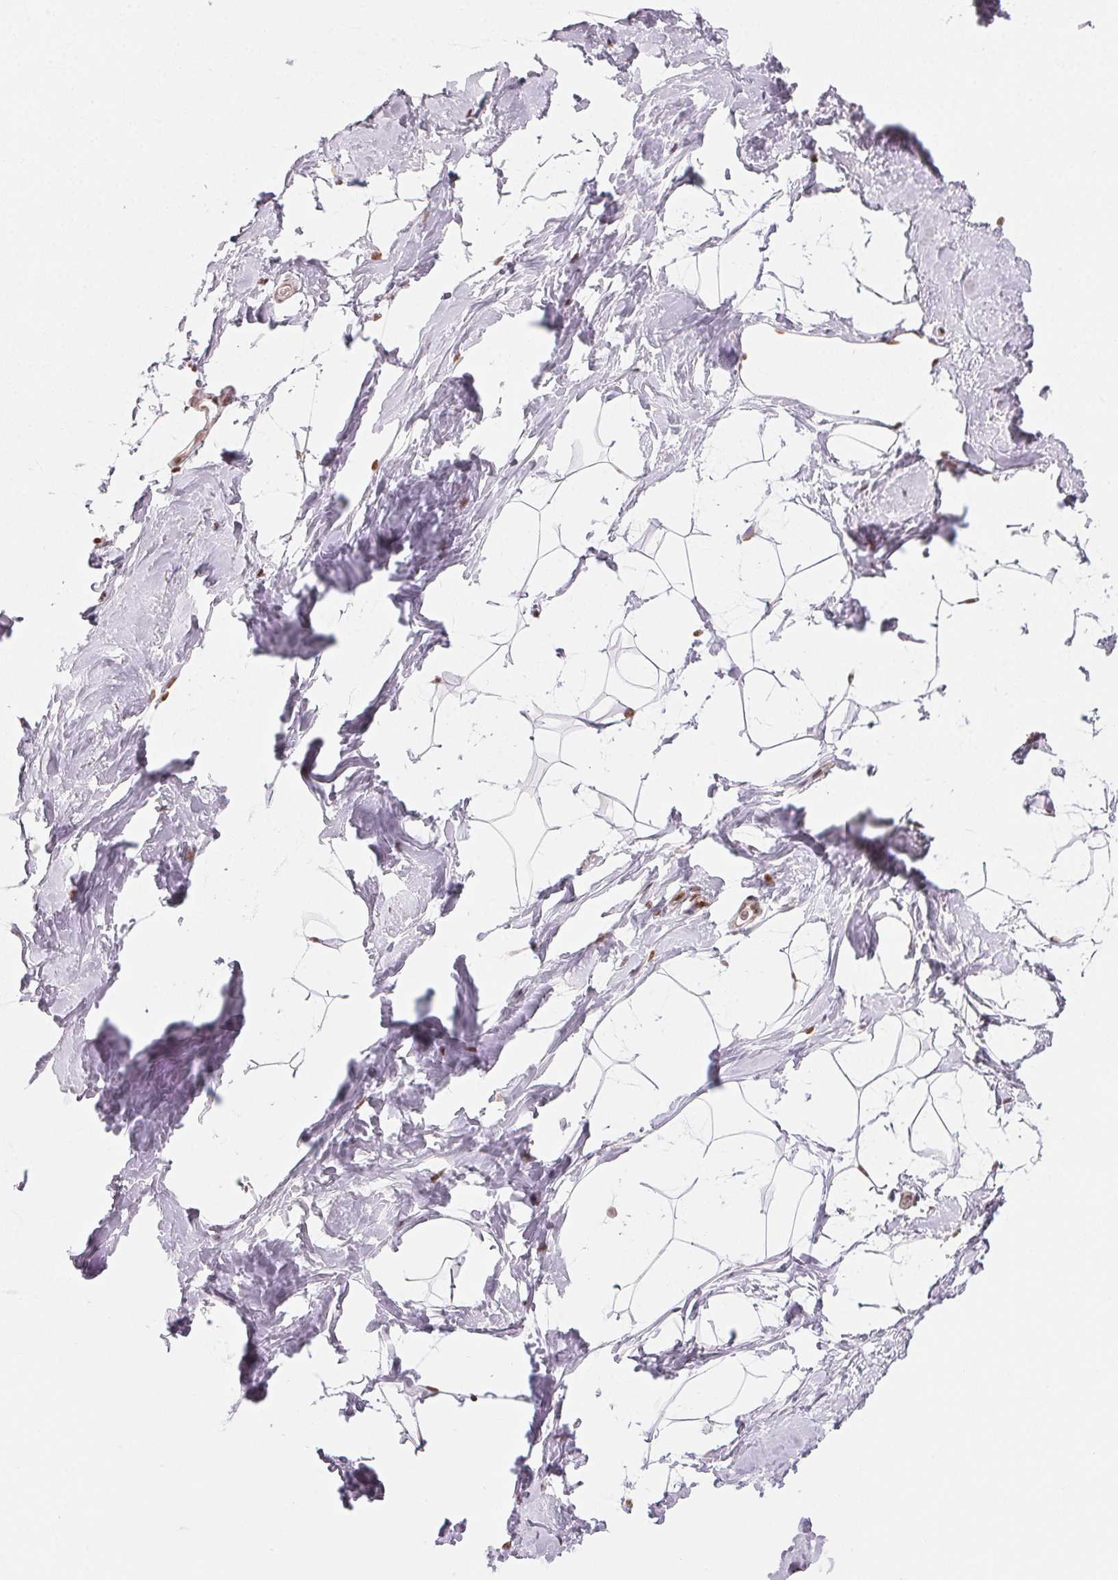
{"staining": {"intensity": "negative", "quantity": "none", "location": "none"}, "tissue": "breast", "cell_type": "Adipocytes", "image_type": "normal", "snomed": [{"axis": "morphology", "description": "Normal tissue, NOS"}, {"axis": "topography", "description": "Breast"}], "caption": "Adipocytes are negative for protein expression in unremarkable human breast. The staining was performed using DAB (3,3'-diaminobenzidine) to visualize the protein expression in brown, while the nuclei were stained in blue with hematoxylin (Magnification: 20x).", "gene": "KAT6A", "patient": {"sex": "female", "age": 32}}